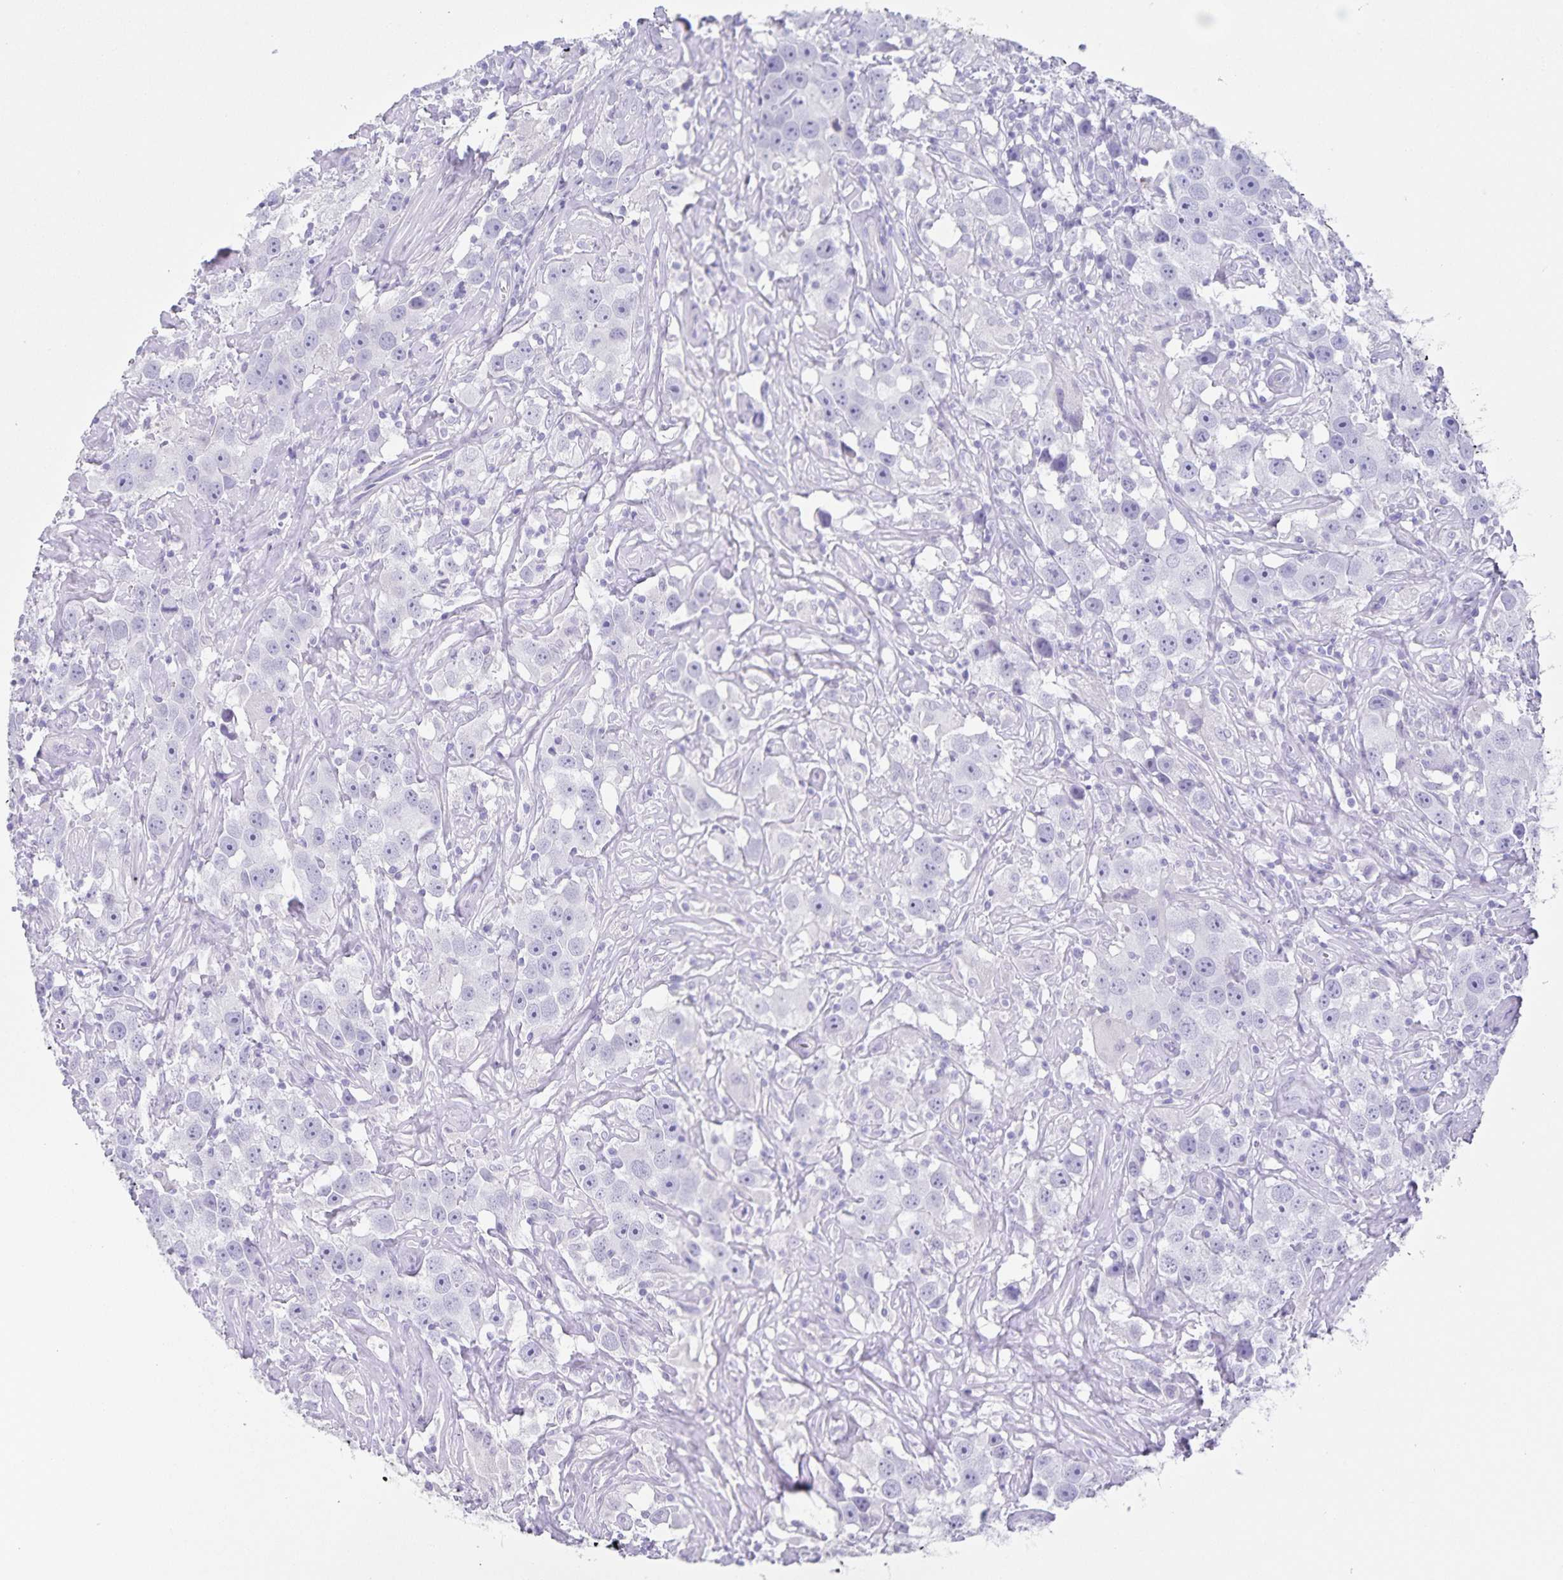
{"staining": {"intensity": "negative", "quantity": "none", "location": "none"}, "tissue": "testis cancer", "cell_type": "Tumor cells", "image_type": "cancer", "snomed": [{"axis": "morphology", "description": "Seminoma, NOS"}, {"axis": "topography", "description": "Testis"}], "caption": "Tumor cells are negative for protein expression in human testis seminoma.", "gene": "C11orf42", "patient": {"sex": "male", "age": 49}}